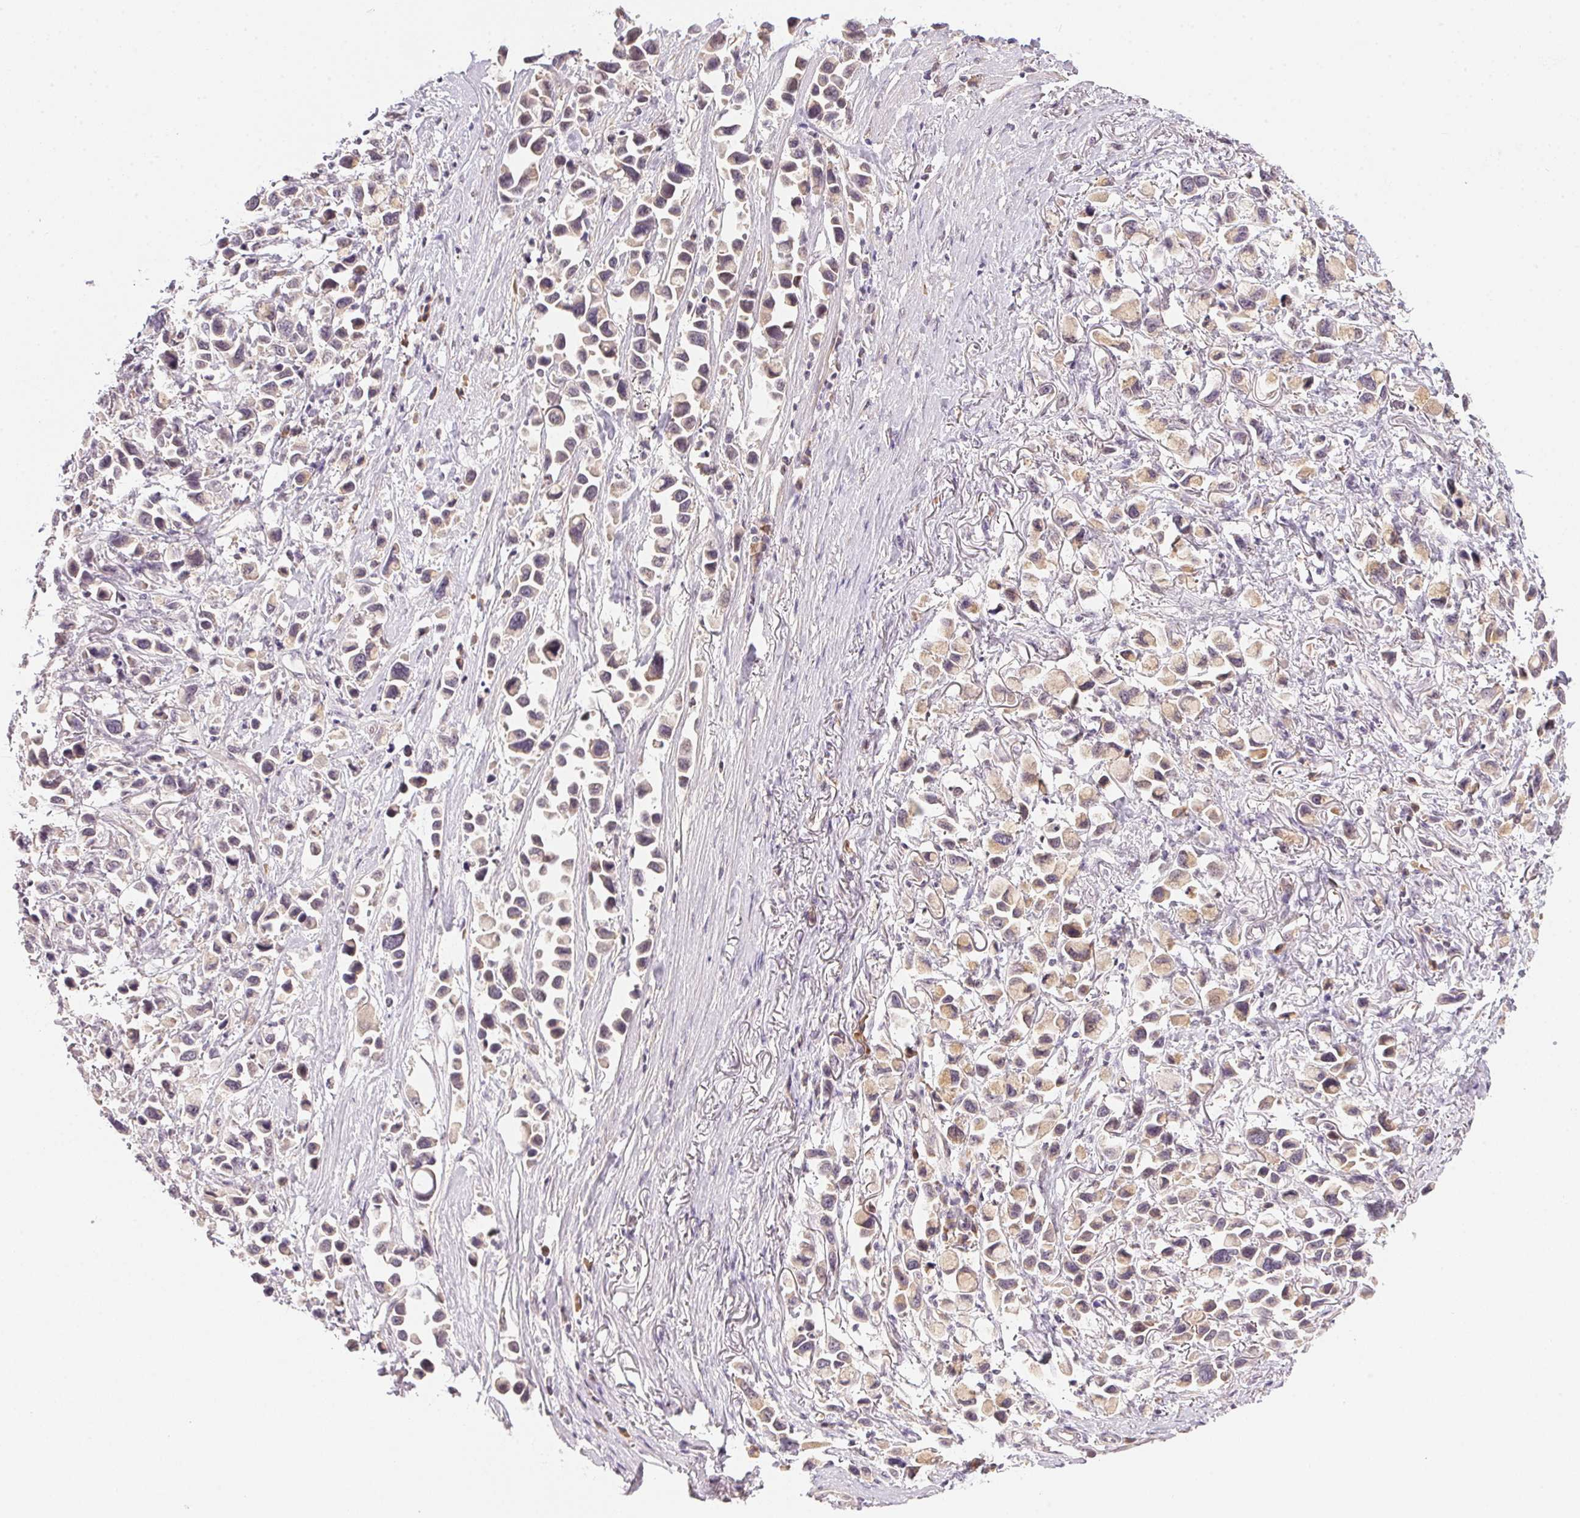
{"staining": {"intensity": "weak", "quantity": "25%-75%", "location": "cytoplasmic/membranous,nuclear"}, "tissue": "stomach cancer", "cell_type": "Tumor cells", "image_type": "cancer", "snomed": [{"axis": "morphology", "description": "Adenocarcinoma, NOS"}, {"axis": "topography", "description": "Stomach"}], "caption": "Stomach adenocarcinoma was stained to show a protein in brown. There is low levels of weak cytoplasmic/membranous and nuclear expression in about 25%-75% of tumor cells.", "gene": "TTC23L", "patient": {"sex": "female", "age": 81}}